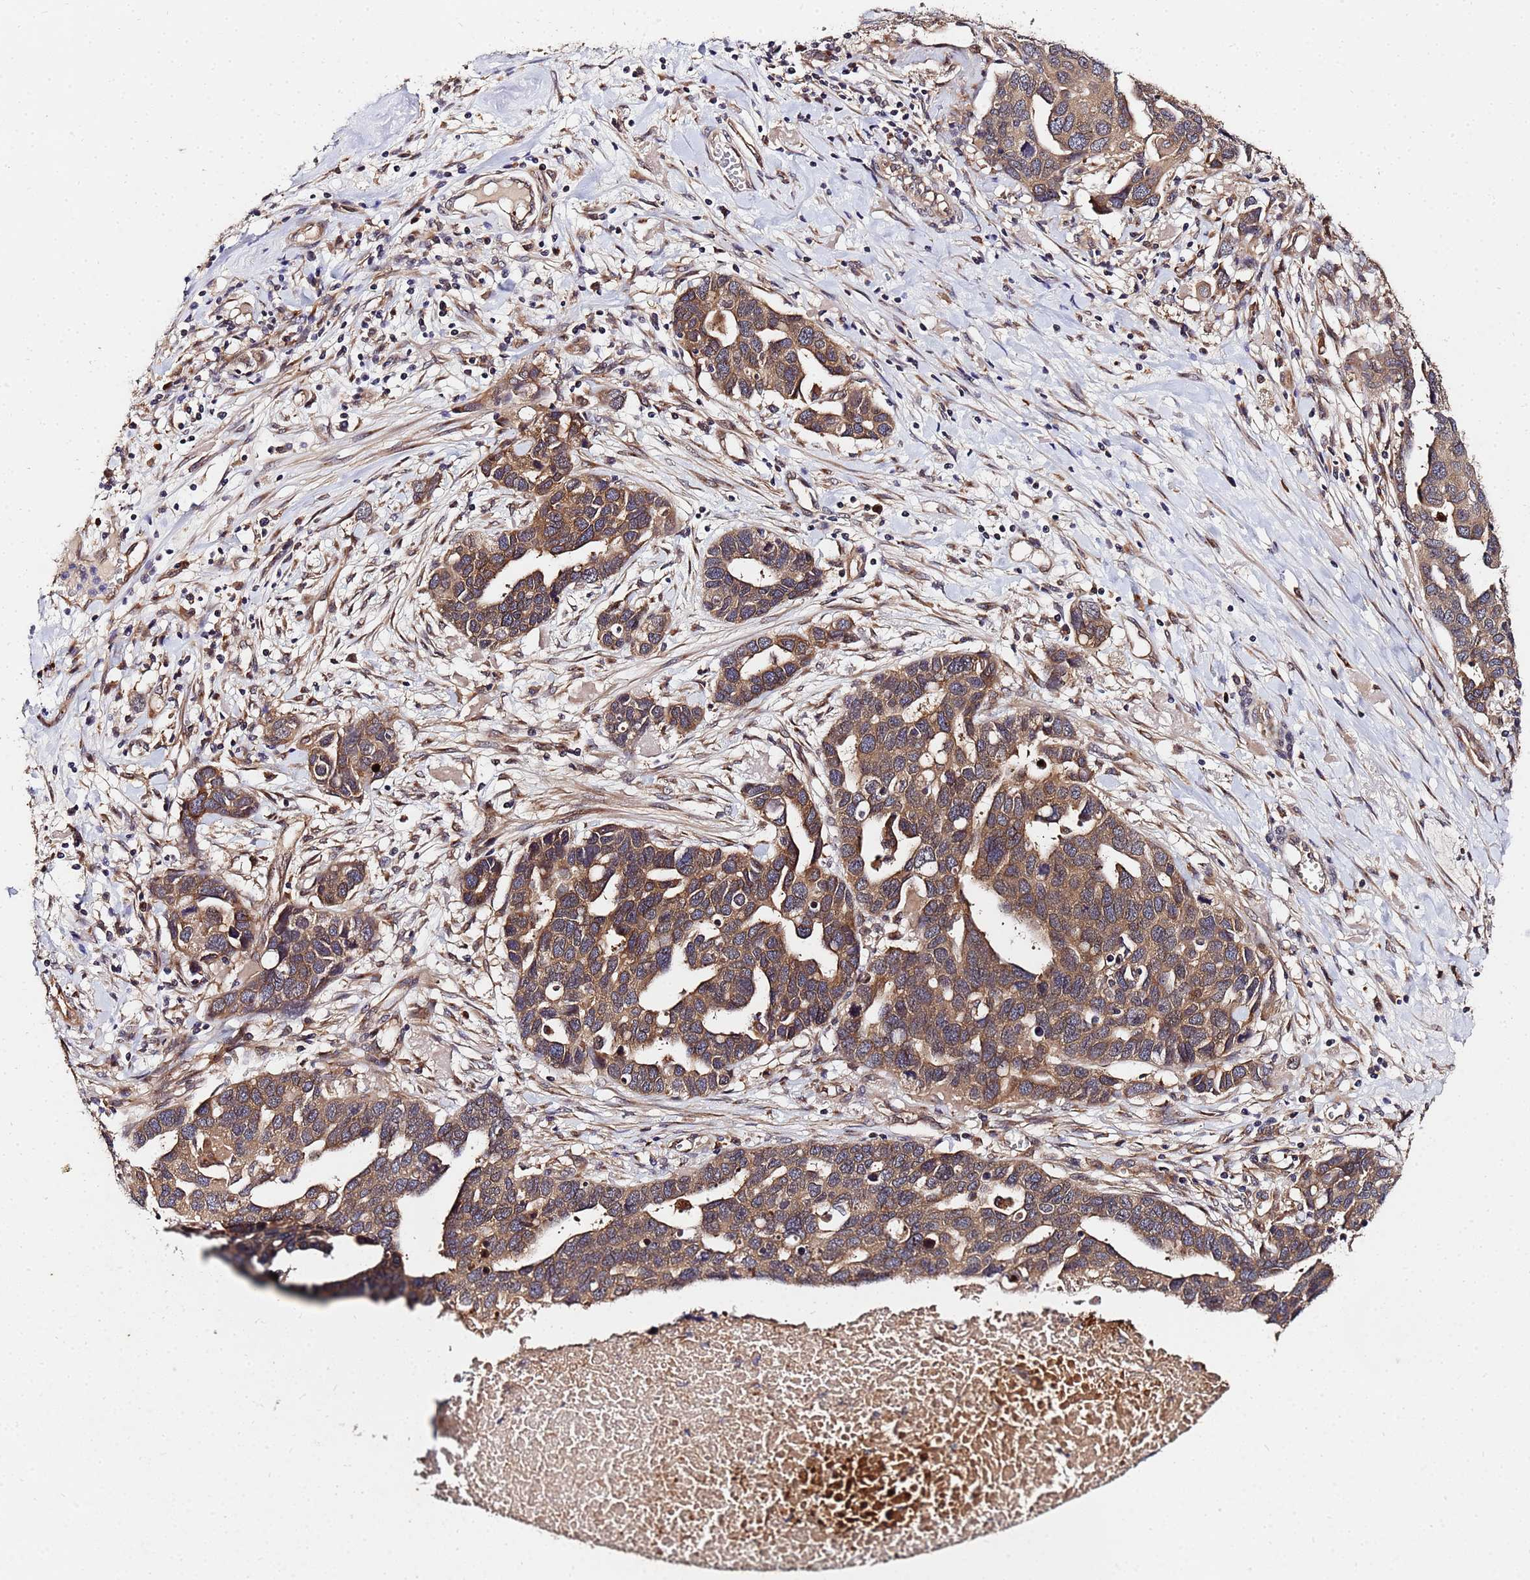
{"staining": {"intensity": "moderate", "quantity": ">75%", "location": "cytoplasmic/membranous"}, "tissue": "ovarian cancer", "cell_type": "Tumor cells", "image_type": "cancer", "snomed": [{"axis": "morphology", "description": "Cystadenocarcinoma, serous, NOS"}, {"axis": "topography", "description": "Ovary"}], "caption": "An immunohistochemistry (IHC) micrograph of neoplastic tissue is shown. Protein staining in brown highlights moderate cytoplasmic/membranous positivity in serous cystadenocarcinoma (ovarian) within tumor cells.", "gene": "UNC93B1", "patient": {"sex": "female", "age": 54}}